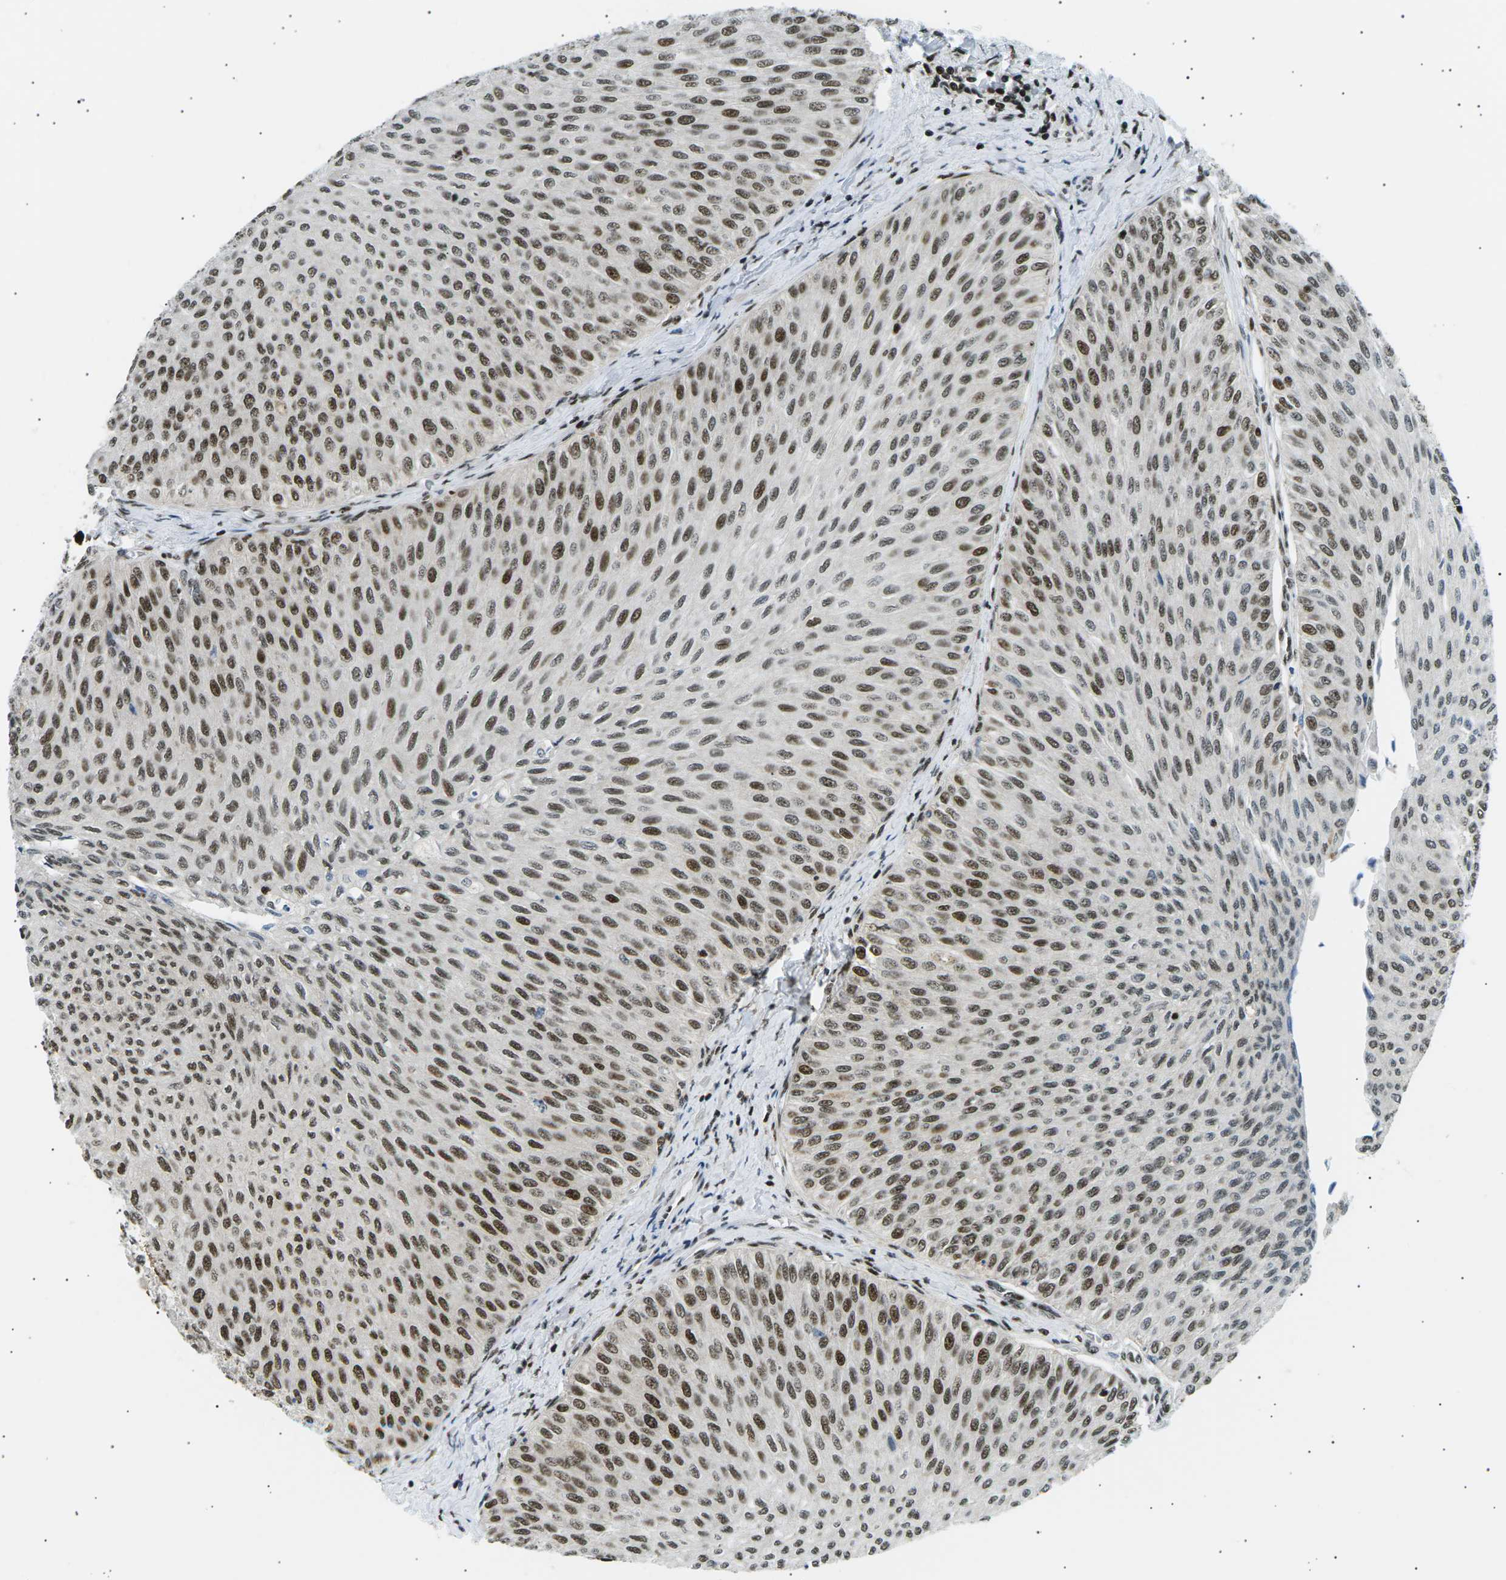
{"staining": {"intensity": "moderate", "quantity": ">75%", "location": "nuclear"}, "tissue": "urothelial cancer", "cell_type": "Tumor cells", "image_type": "cancer", "snomed": [{"axis": "morphology", "description": "Urothelial carcinoma, Low grade"}, {"axis": "topography", "description": "Urinary bladder"}], "caption": "Immunohistochemistry of human urothelial cancer reveals medium levels of moderate nuclear positivity in about >75% of tumor cells. (brown staining indicates protein expression, while blue staining denotes nuclei).", "gene": "RPA2", "patient": {"sex": "male", "age": 78}}